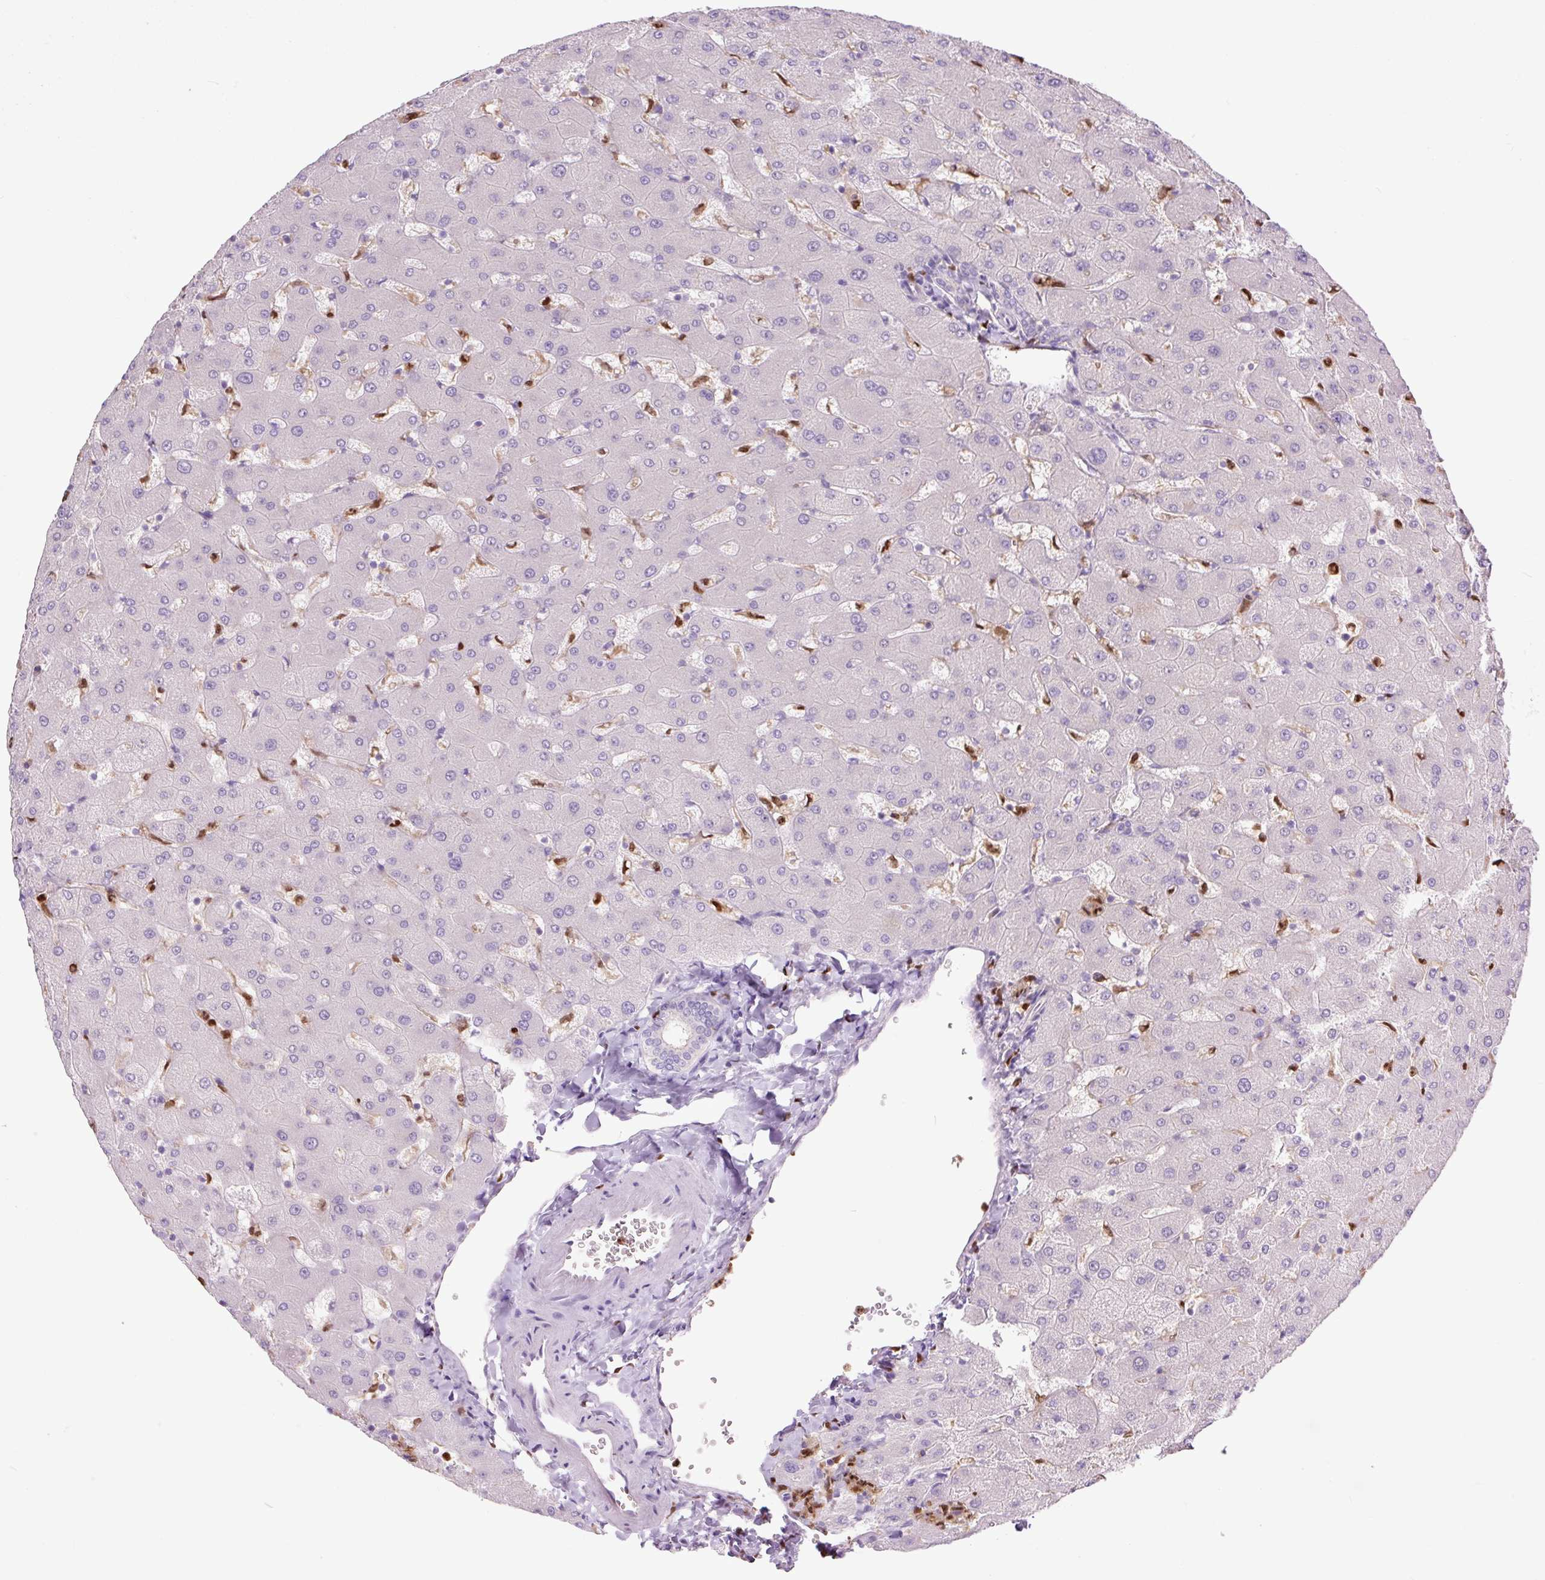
{"staining": {"intensity": "negative", "quantity": "none", "location": "none"}, "tissue": "liver", "cell_type": "Cholangiocytes", "image_type": "normal", "snomed": [{"axis": "morphology", "description": "Normal tissue, NOS"}, {"axis": "topography", "description": "Liver"}], "caption": "IHC photomicrograph of benign human liver stained for a protein (brown), which reveals no positivity in cholangiocytes. (Immunohistochemistry, brightfield microscopy, high magnification).", "gene": "SPI1", "patient": {"sex": "female", "age": 63}}